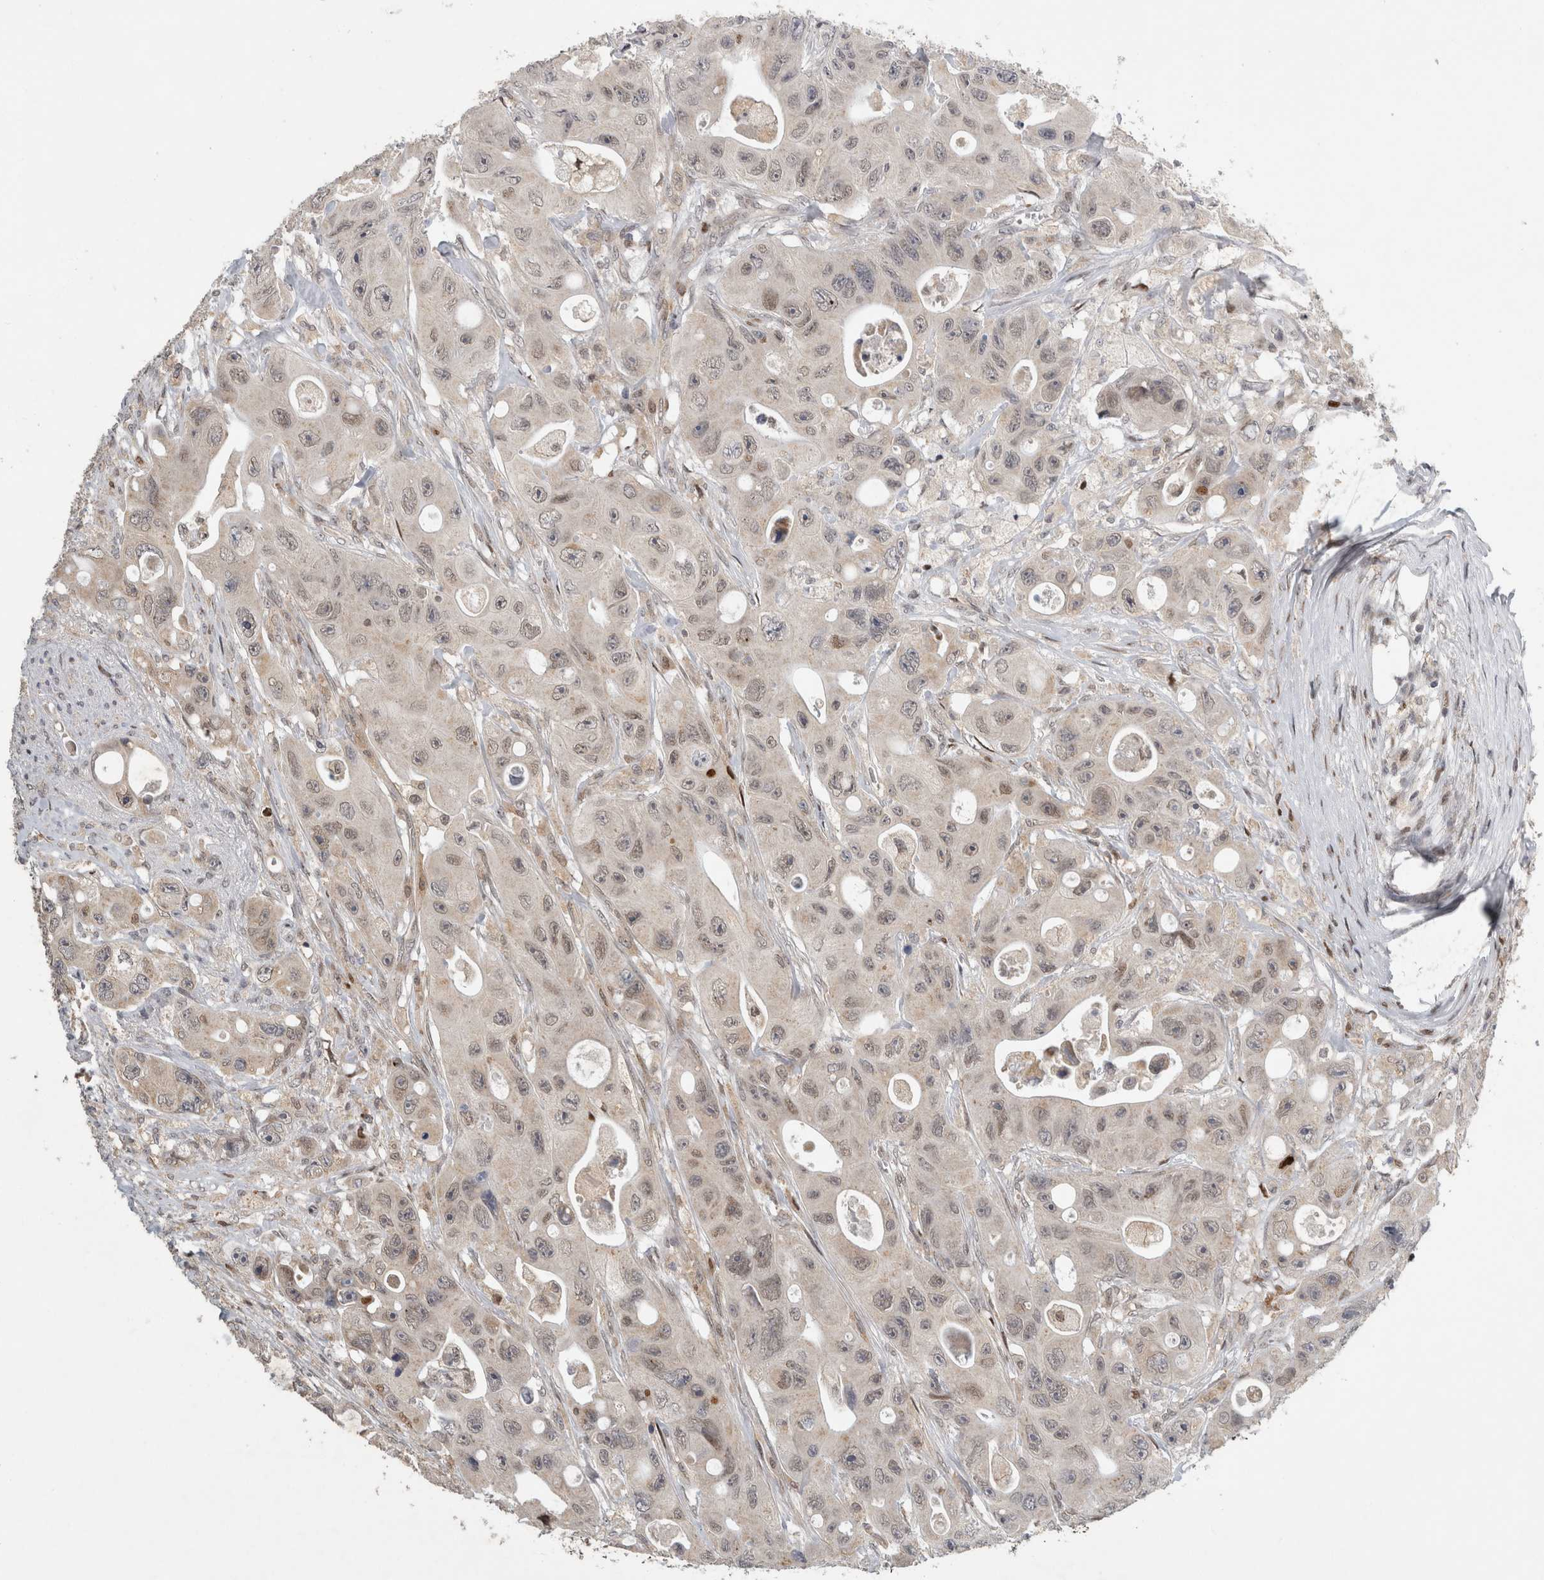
{"staining": {"intensity": "weak", "quantity": "<25%", "location": "nuclear"}, "tissue": "colorectal cancer", "cell_type": "Tumor cells", "image_type": "cancer", "snomed": [{"axis": "morphology", "description": "Adenocarcinoma, NOS"}, {"axis": "topography", "description": "Colon"}], "caption": "High power microscopy photomicrograph of an immunohistochemistry (IHC) histopathology image of colorectal cancer (adenocarcinoma), revealing no significant expression in tumor cells.", "gene": "C8orf58", "patient": {"sex": "female", "age": 46}}